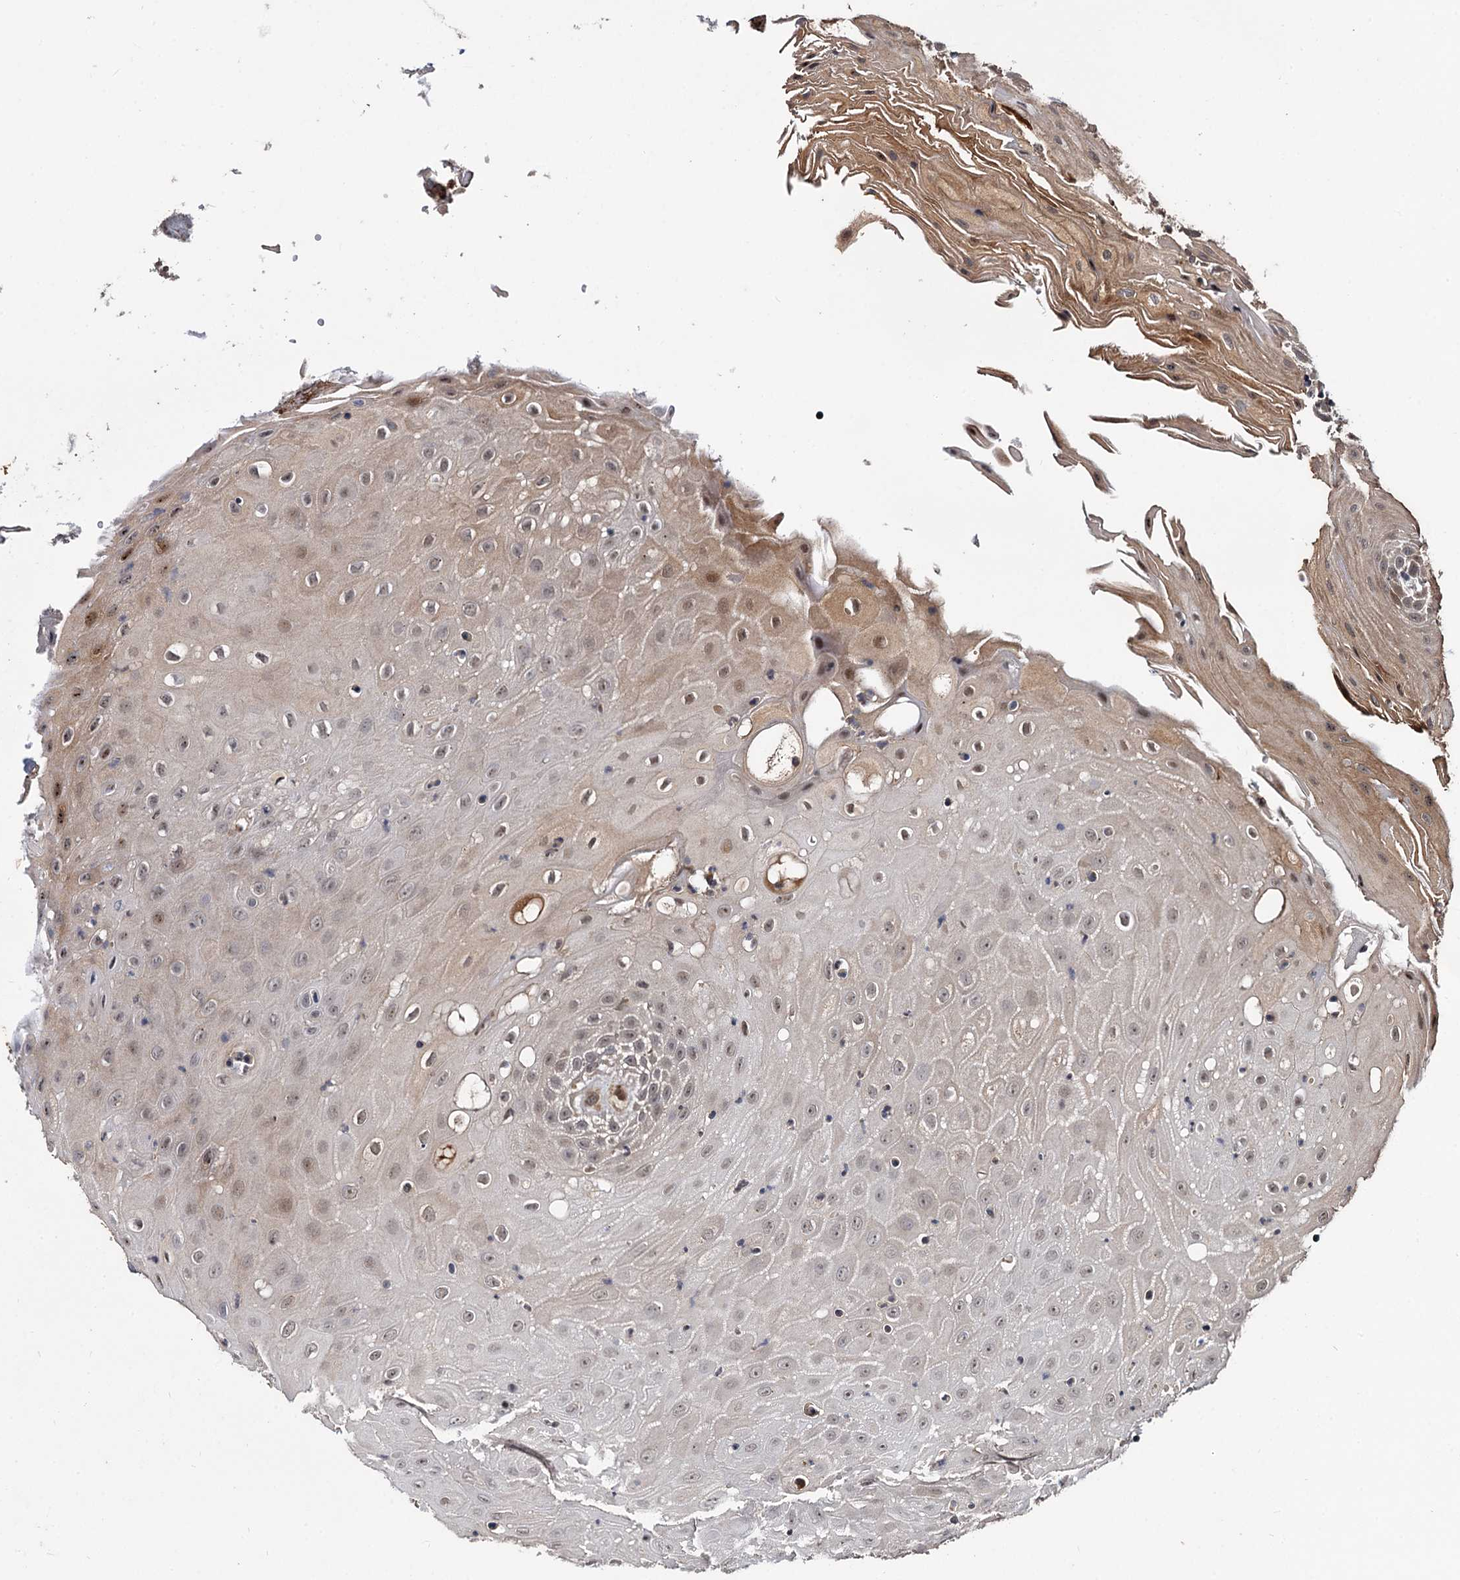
{"staining": {"intensity": "moderate", "quantity": ">75%", "location": "cytoplasmic/membranous,nuclear"}, "tissue": "oral mucosa", "cell_type": "Squamous epithelial cells", "image_type": "normal", "snomed": [{"axis": "morphology", "description": "Normal tissue, NOS"}, {"axis": "topography", "description": "Skeletal muscle"}, {"axis": "topography", "description": "Oral tissue"}, {"axis": "topography", "description": "Salivary gland"}, {"axis": "topography", "description": "Peripheral nerve tissue"}], "caption": "Immunohistochemistry (IHC) of benign oral mucosa demonstrates medium levels of moderate cytoplasmic/membranous,nuclear positivity in approximately >75% of squamous epithelial cells.", "gene": "ARHGAP42", "patient": {"sex": "male", "age": 54}}